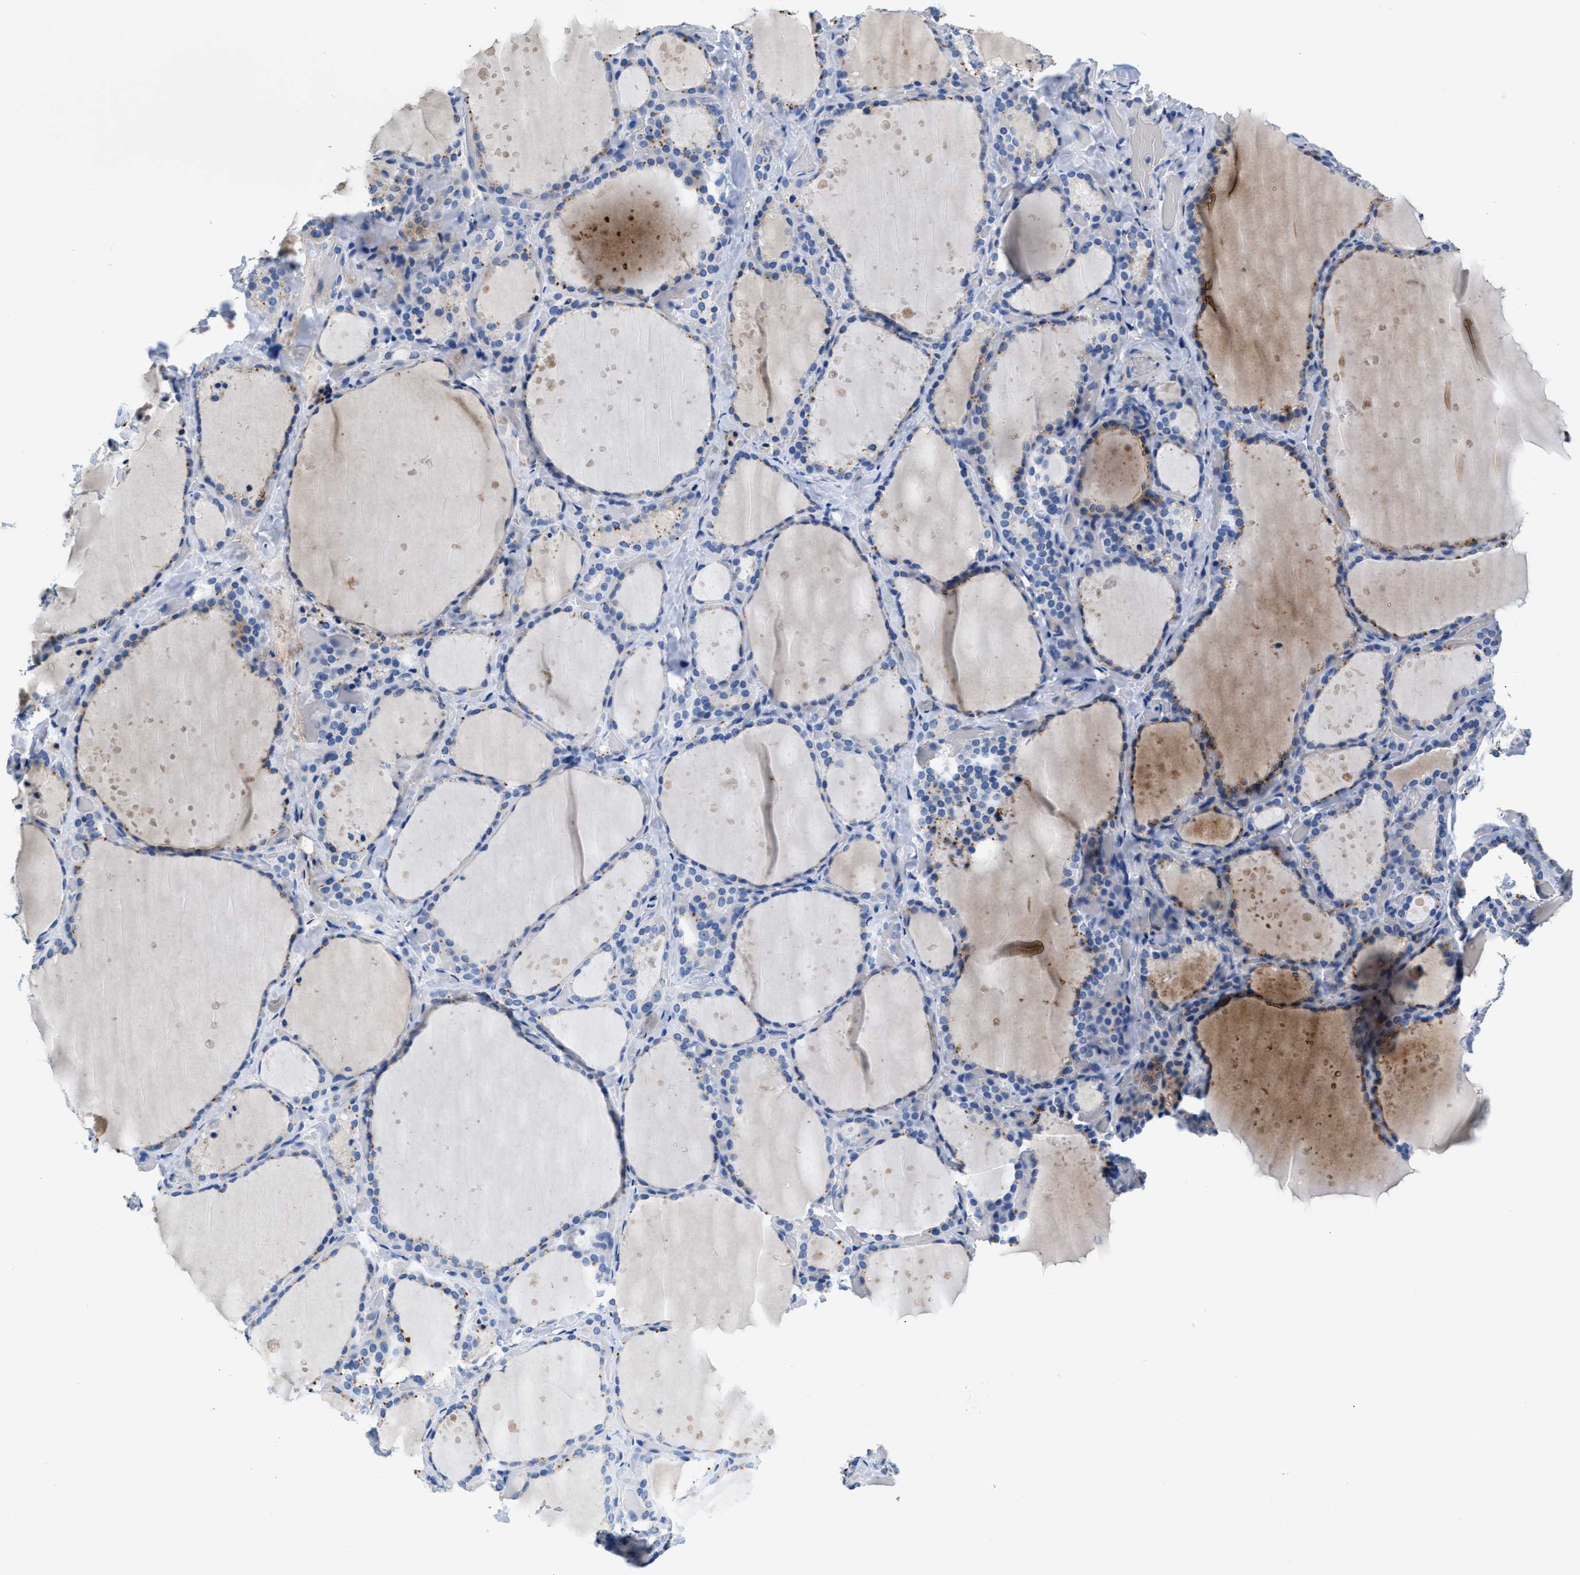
{"staining": {"intensity": "moderate", "quantity": "25%-75%", "location": "cytoplasmic/membranous"}, "tissue": "thyroid gland", "cell_type": "Glandular cells", "image_type": "normal", "snomed": [{"axis": "morphology", "description": "Normal tissue, NOS"}, {"axis": "topography", "description": "Thyroid gland"}], "caption": "An image of human thyroid gland stained for a protein shows moderate cytoplasmic/membranous brown staining in glandular cells.", "gene": "SLFN13", "patient": {"sex": "female", "age": 44}}